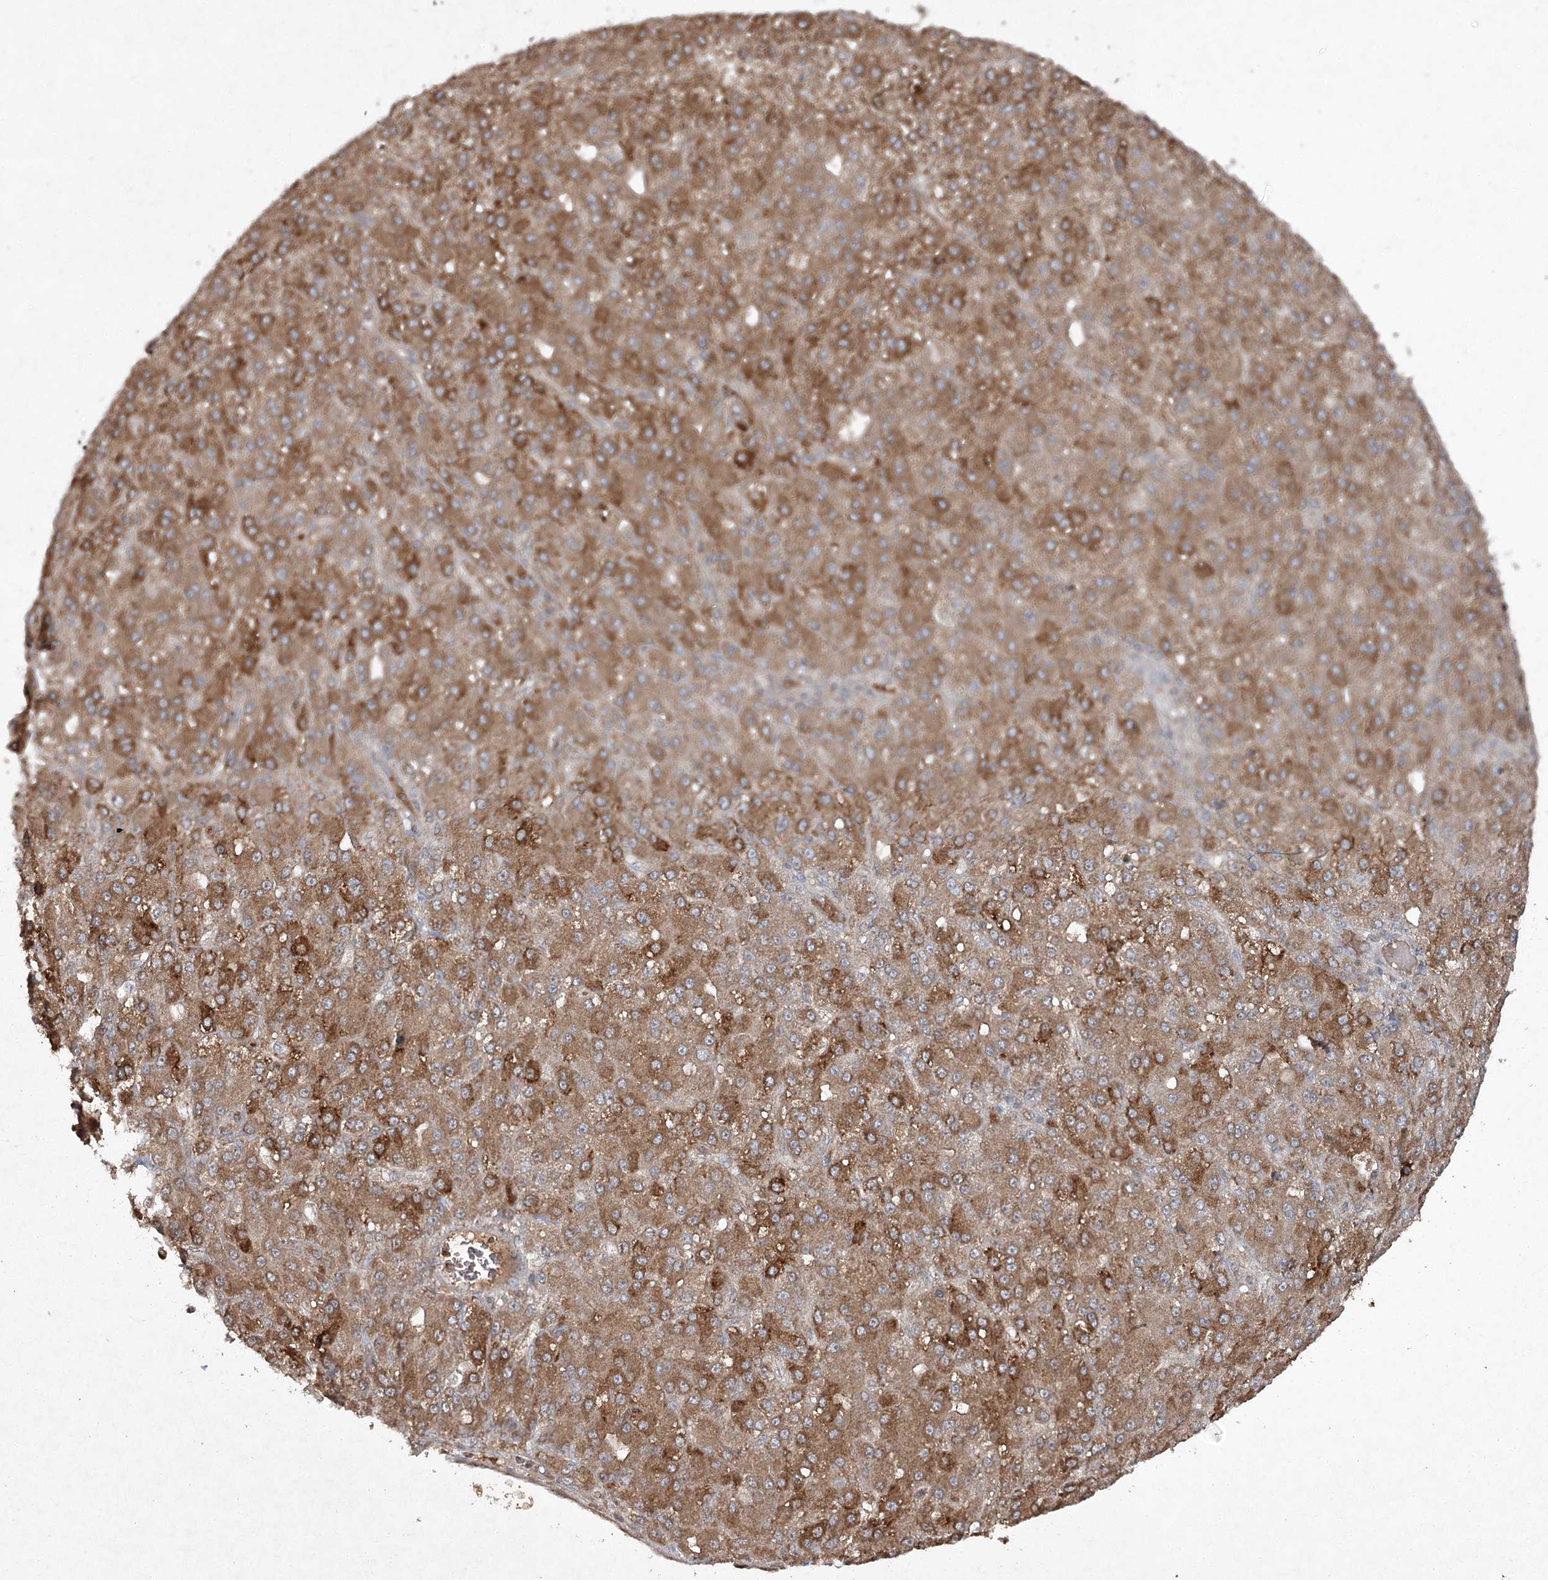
{"staining": {"intensity": "moderate", "quantity": "25%-75%", "location": "cytoplasmic/membranous"}, "tissue": "liver cancer", "cell_type": "Tumor cells", "image_type": "cancer", "snomed": [{"axis": "morphology", "description": "Carcinoma, Hepatocellular, NOS"}, {"axis": "topography", "description": "Liver"}], "caption": "IHC micrograph of neoplastic tissue: human liver cancer (hepatocellular carcinoma) stained using immunohistochemistry shows medium levels of moderate protein expression localized specifically in the cytoplasmic/membranous of tumor cells, appearing as a cytoplasmic/membranous brown color.", "gene": "CYP2B6", "patient": {"sex": "male", "age": 67}}